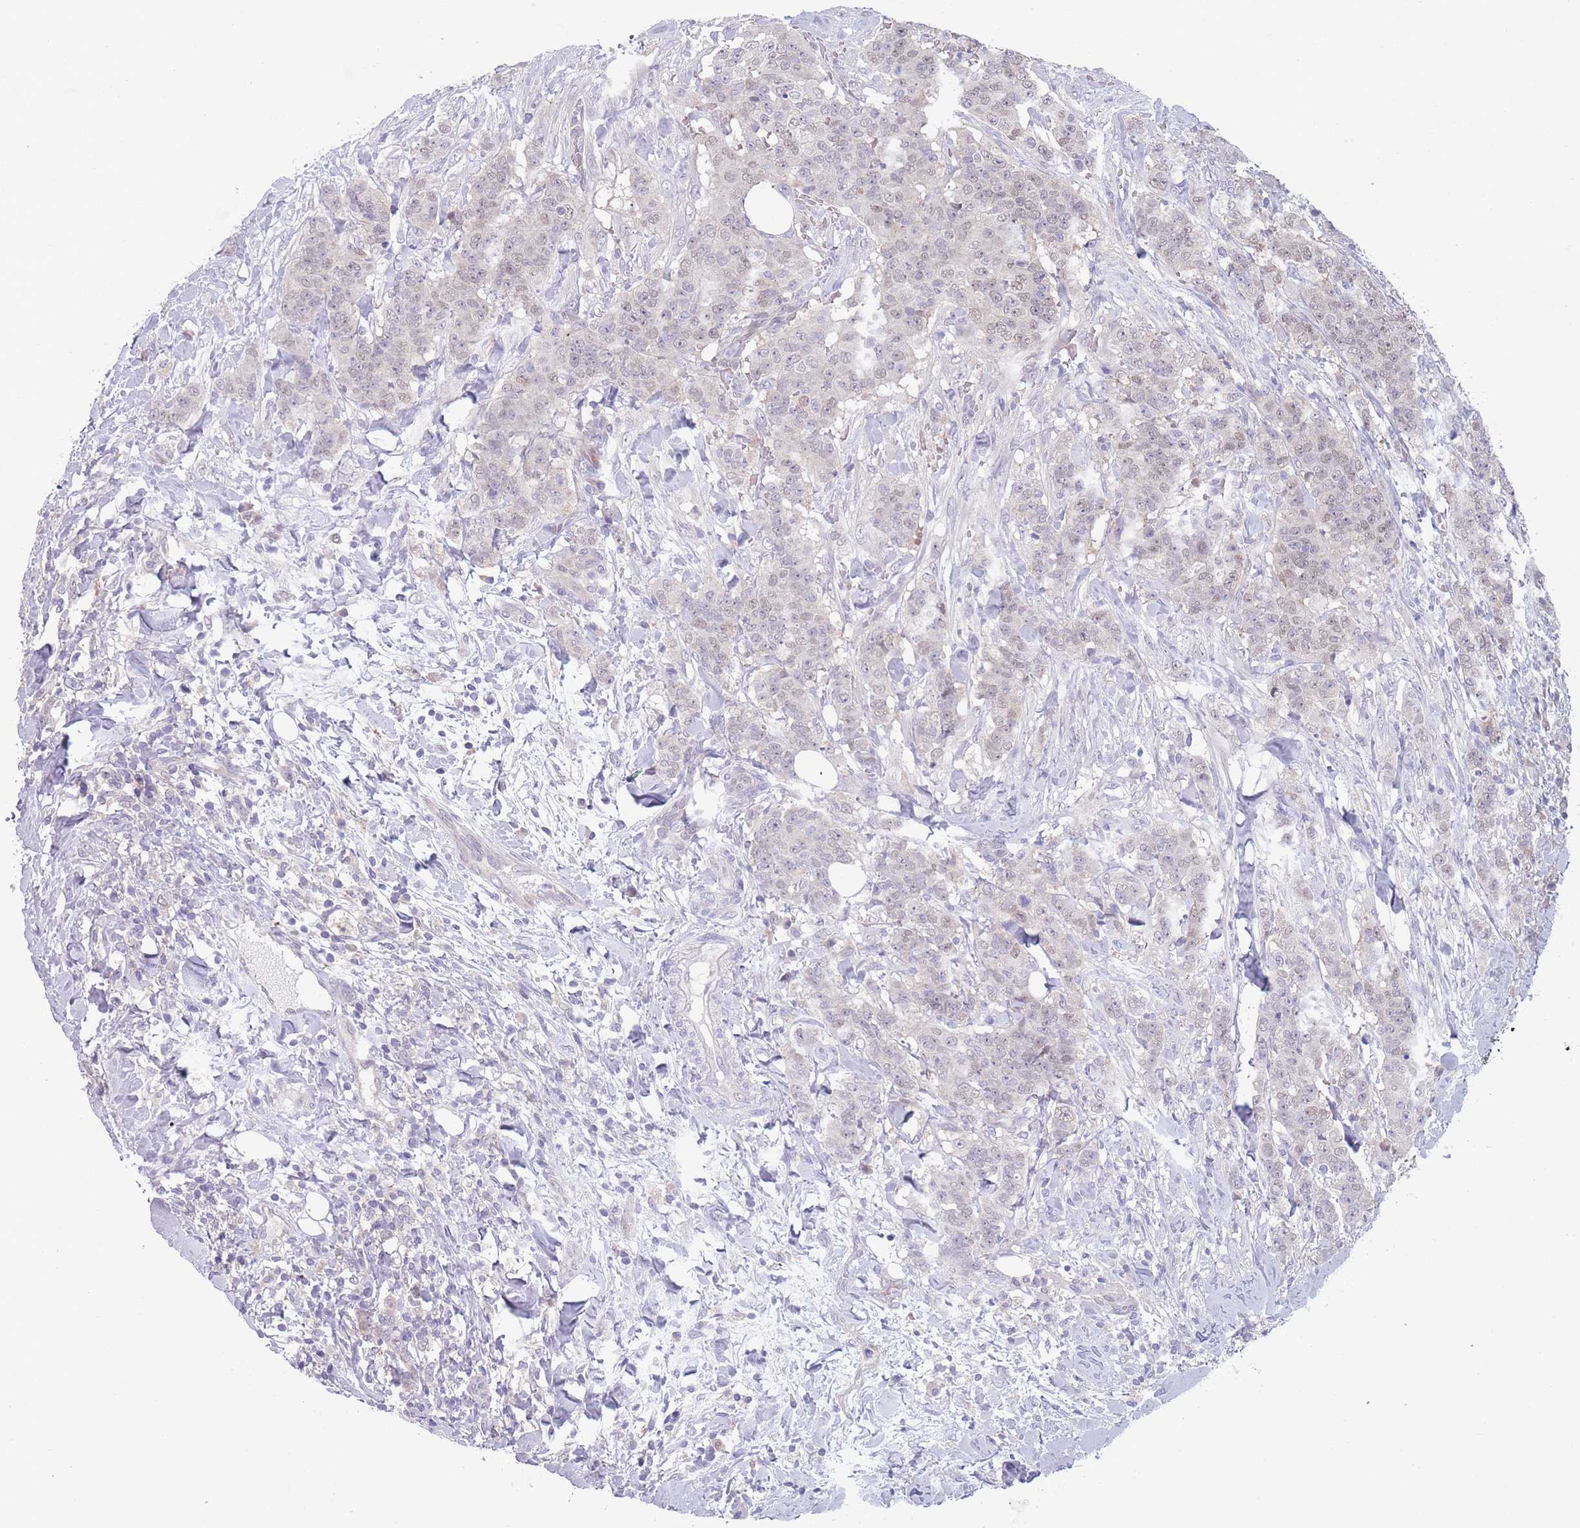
{"staining": {"intensity": "negative", "quantity": "none", "location": "none"}, "tissue": "breast cancer", "cell_type": "Tumor cells", "image_type": "cancer", "snomed": [{"axis": "morphology", "description": "Duct carcinoma"}, {"axis": "topography", "description": "Breast"}], "caption": "A histopathology image of human breast intraductal carcinoma is negative for staining in tumor cells.", "gene": "CLNS1A", "patient": {"sex": "female", "age": 40}}